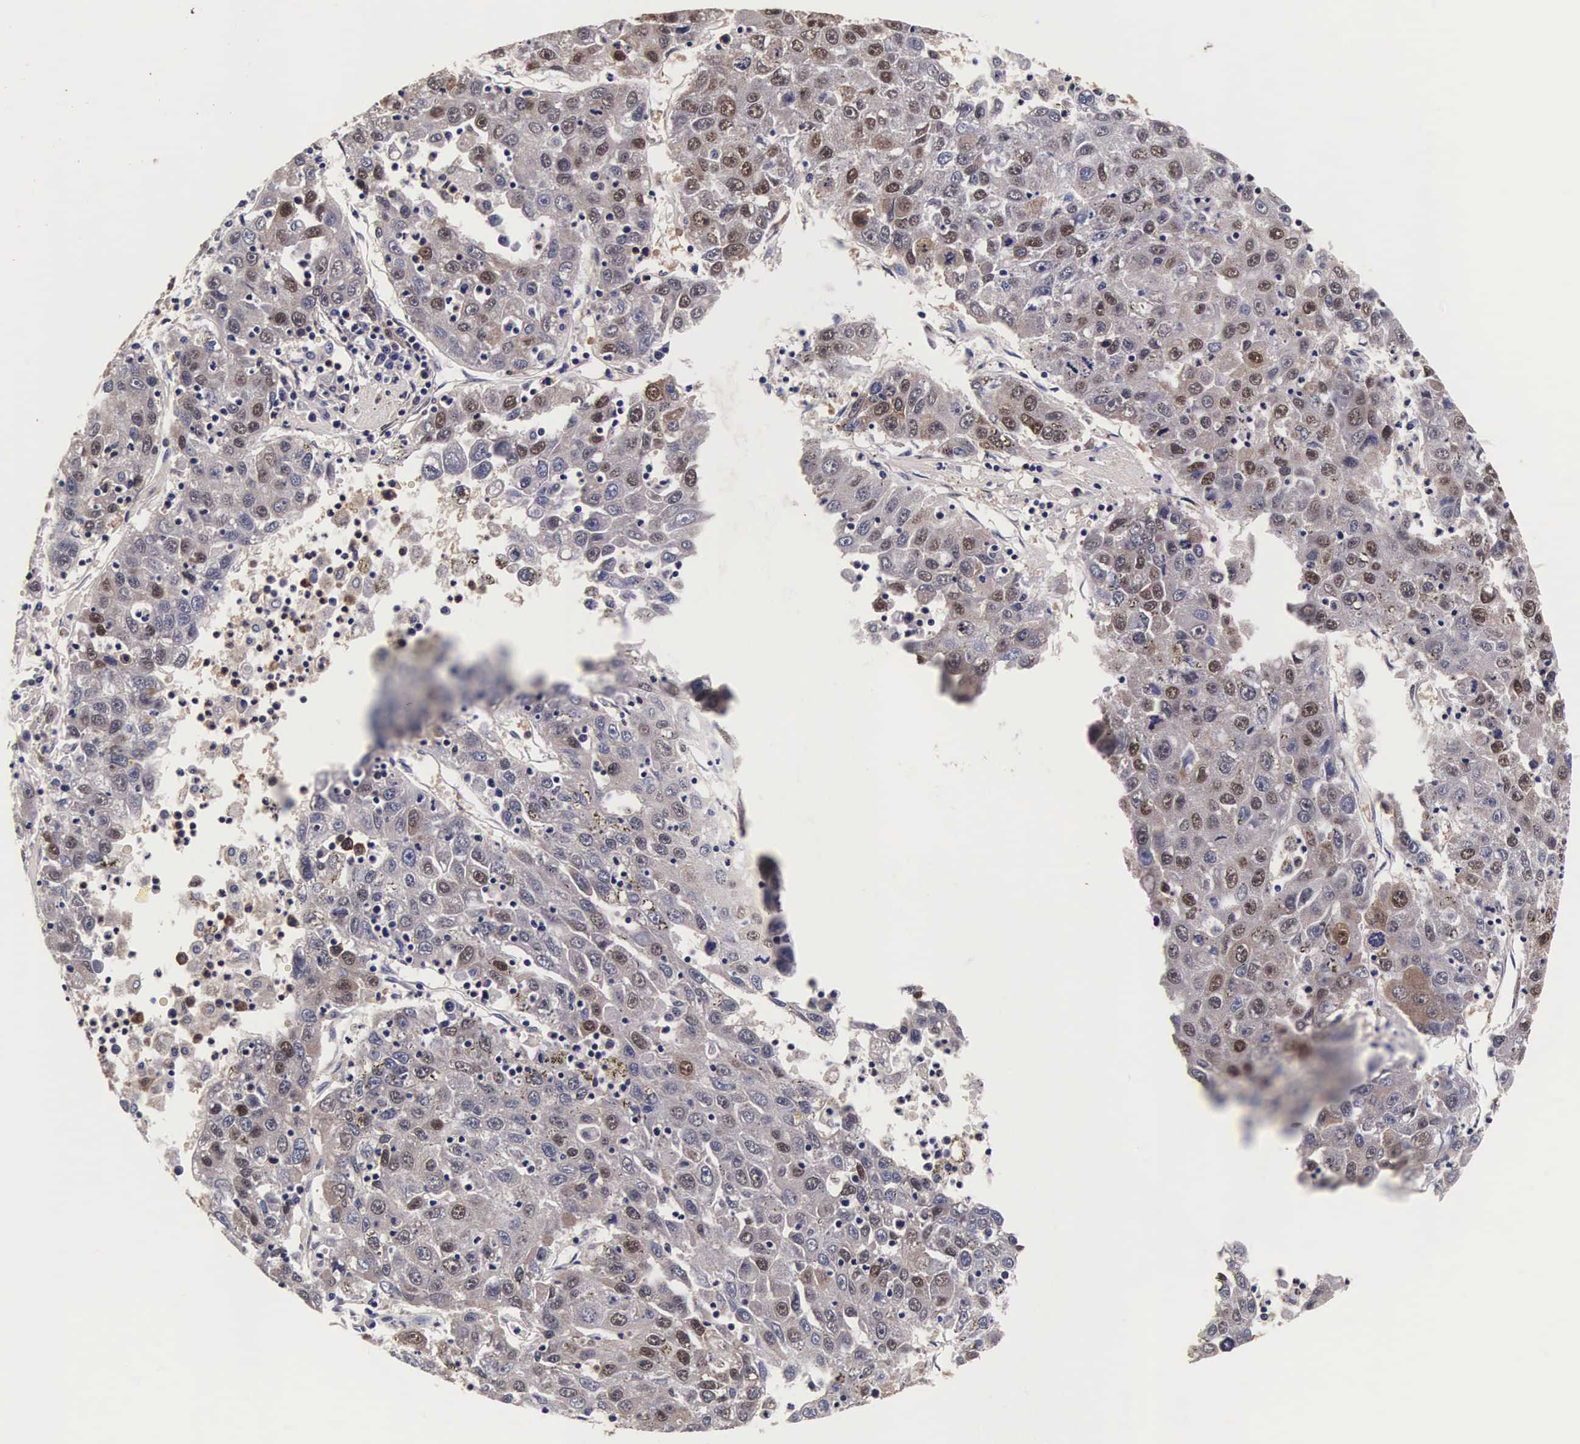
{"staining": {"intensity": "weak", "quantity": "<25%", "location": "cytoplasmic/membranous,nuclear"}, "tissue": "liver cancer", "cell_type": "Tumor cells", "image_type": "cancer", "snomed": [{"axis": "morphology", "description": "Carcinoma, Hepatocellular, NOS"}, {"axis": "topography", "description": "Liver"}], "caption": "Tumor cells are negative for brown protein staining in liver cancer. Nuclei are stained in blue.", "gene": "TECPR2", "patient": {"sex": "male", "age": 49}}